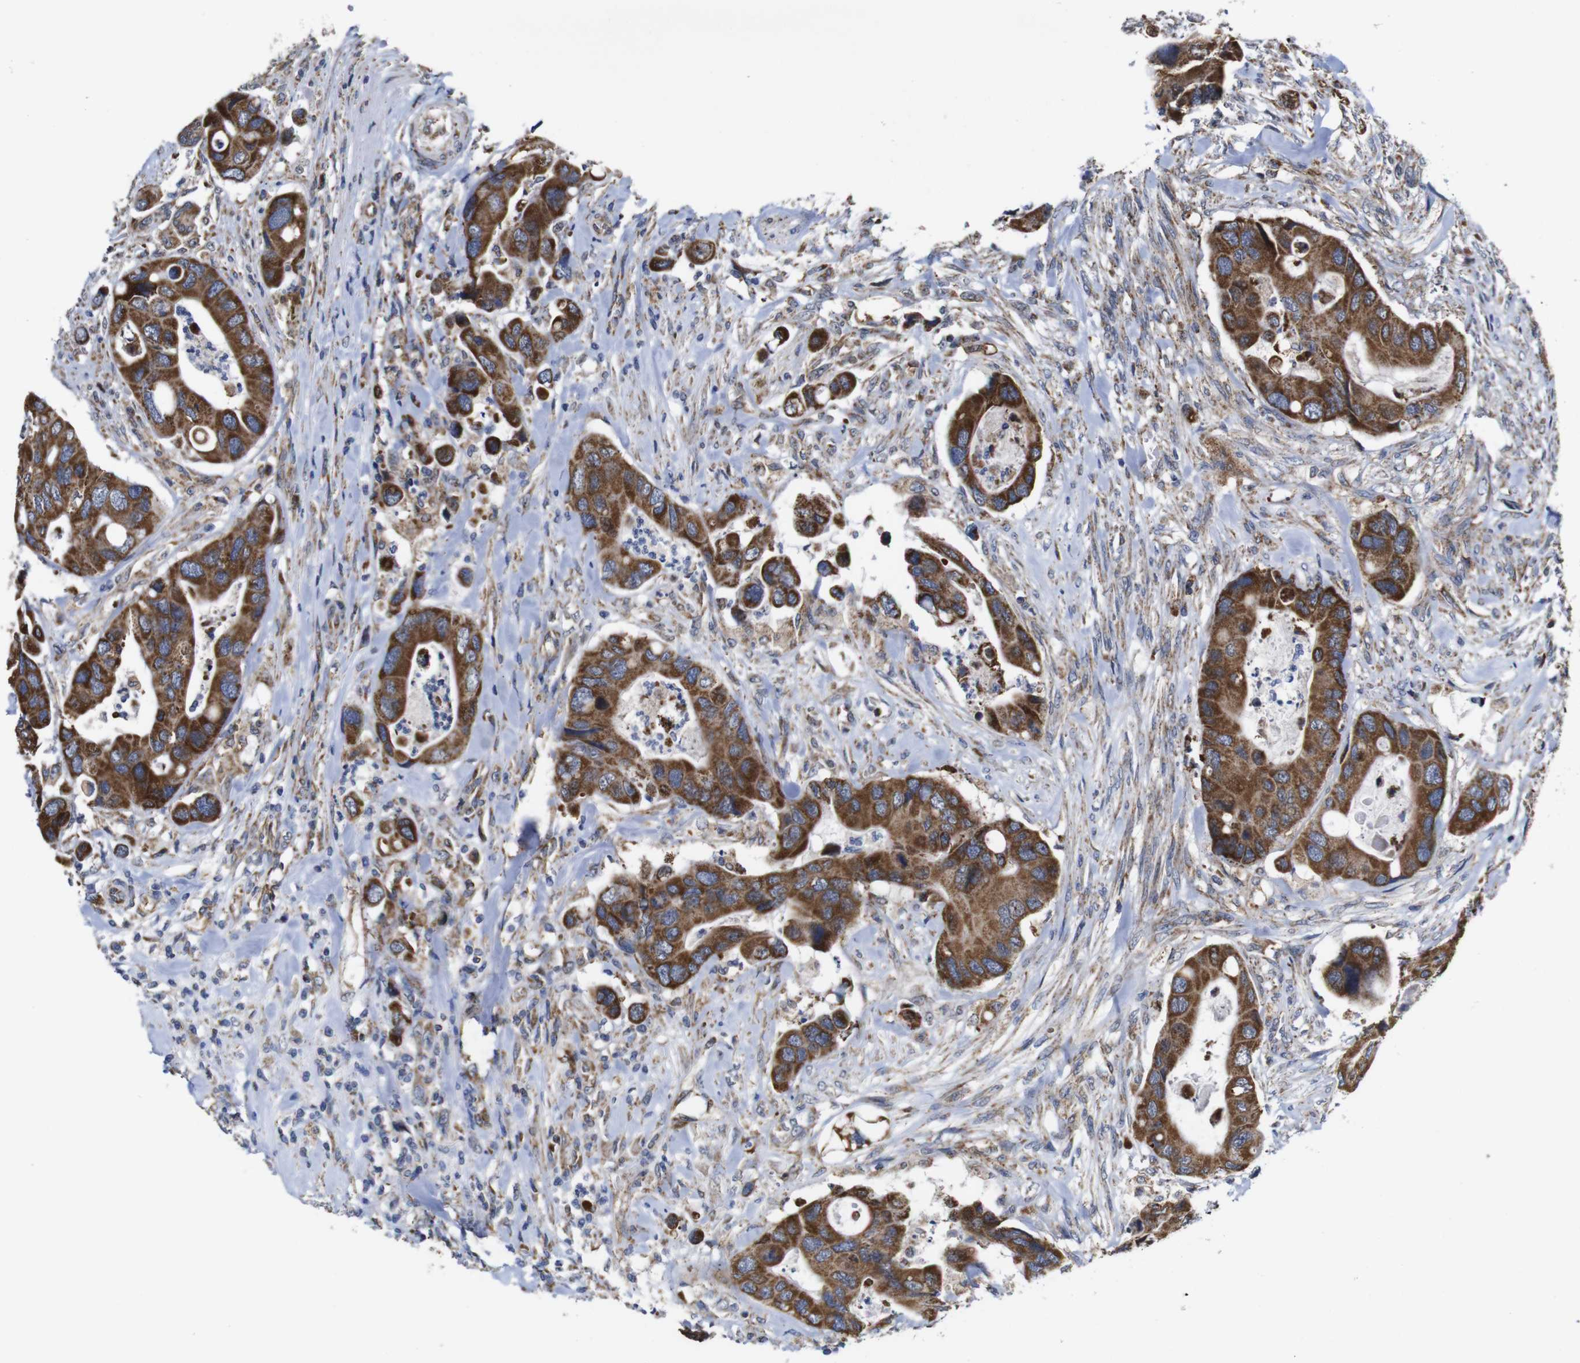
{"staining": {"intensity": "strong", "quantity": ">75%", "location": "cytoplasmic/membranous"}, "tissue": "colorectal cancer", "cell_type": "Tumor cells", "image_type": "cancer", "snomed": [{"axis": "morphology", "description": "Adenocarcinoma, NOS"}, {"axis": "topography", "description": "Rectum"}], "caption": "This is a histology image of immunohistochemistry (IHC) staining of colorectal cancer, which shows strong positivity in the cytoplasmic/membranous of tumor cells.", "gene": "C17orf80", "patient": {"sex": "female", "age": 57}}